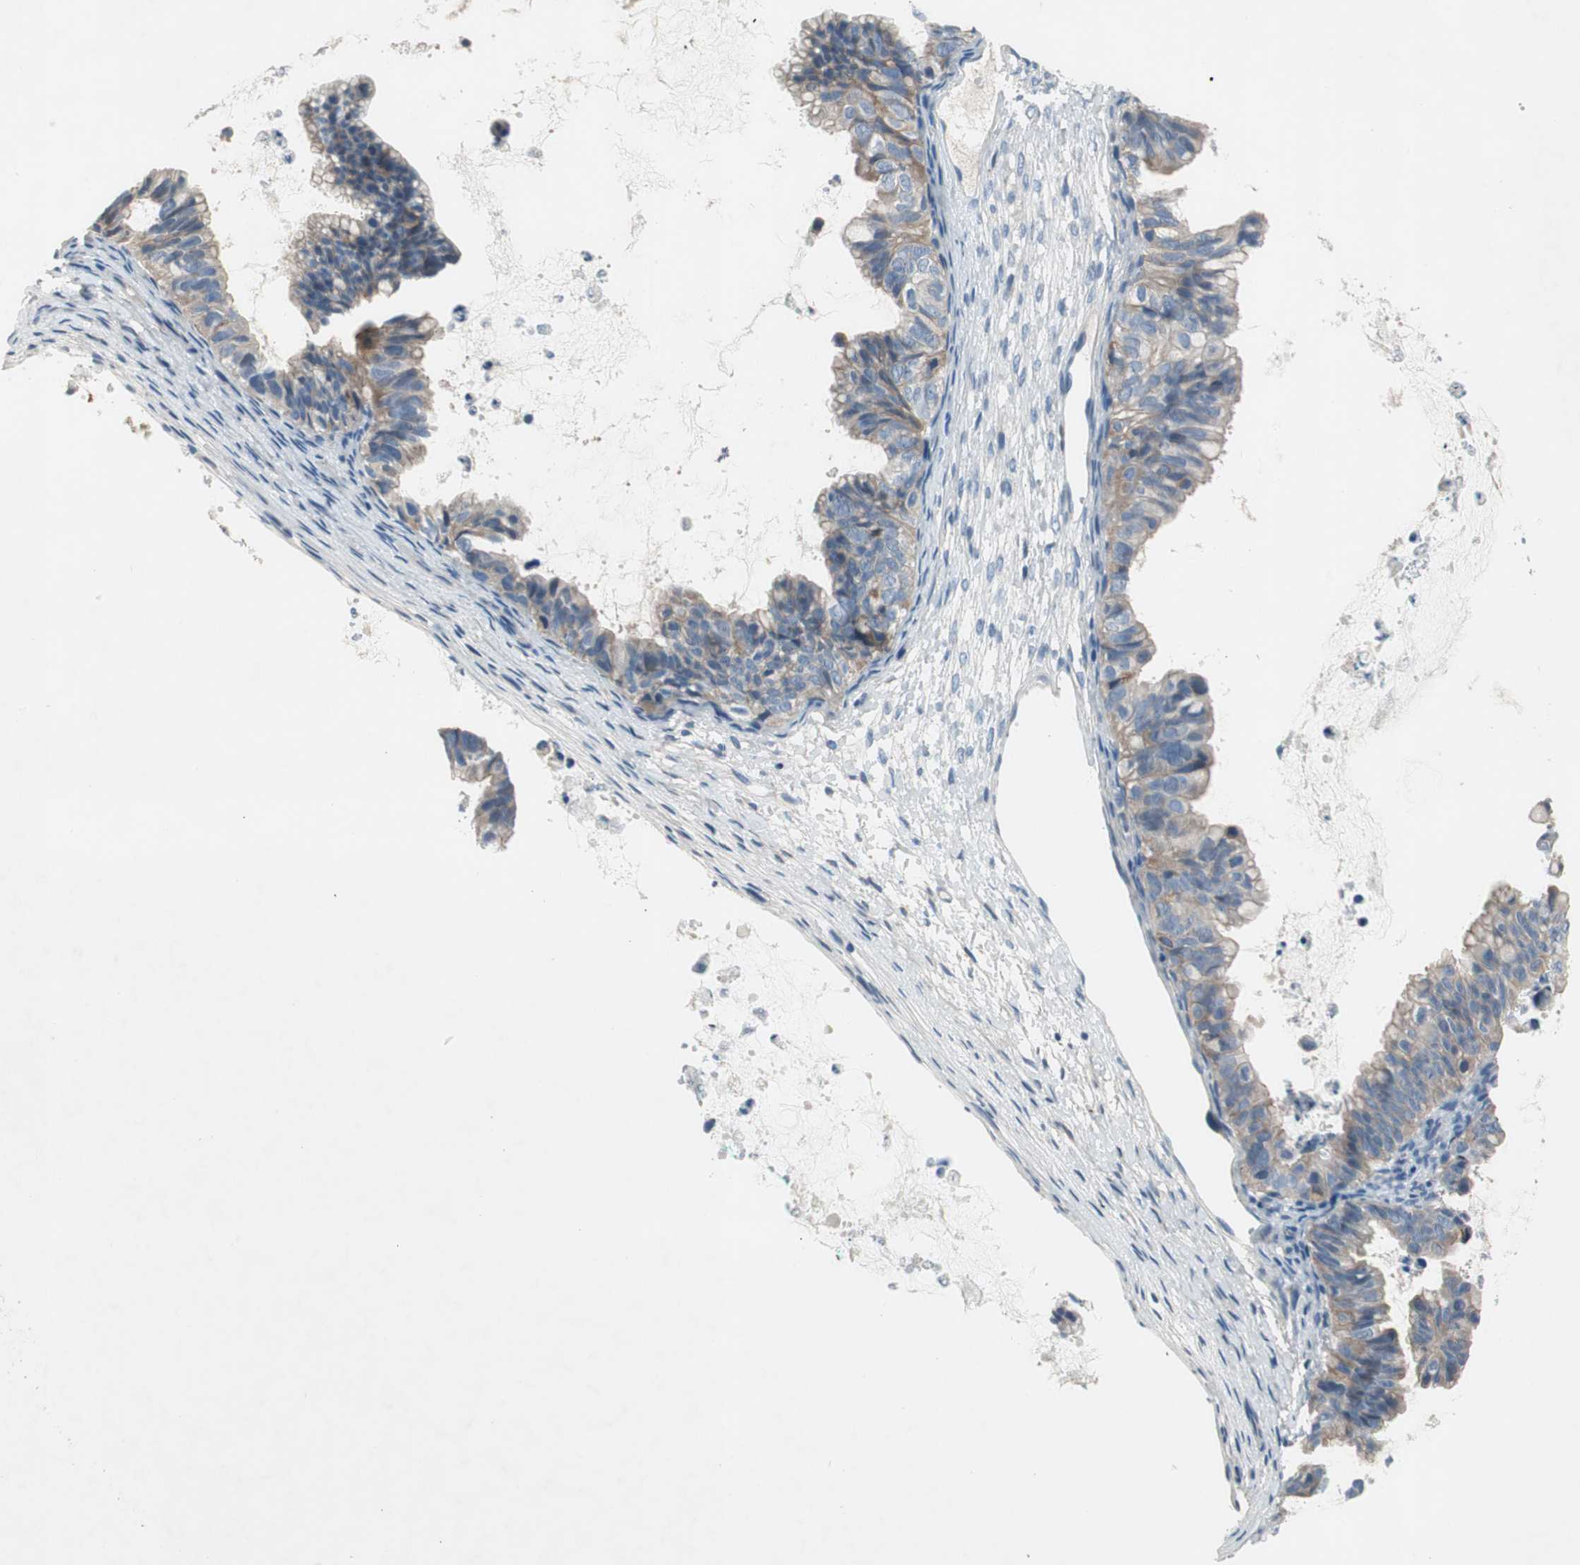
{"staining": {"intensity": "moderate", "quantity": "<25%", "location": "cytoplasmic/membranous"}, "tissue": "ovarian cancer", "cell_type": "Tumor cells", "image_type": "cancer", "snomed": [{"axis": "morphology", "description": "Cystadenocarcinoma, mucinous, NOS"}, {"axis": "topography", "description": "Ovary"}], "caption": "Protein analysis of ovarian mucinous cystadenocarcinoma tissue displays moderate cytoplasmic/membranous positivity in about <25% of tumor cells.", "gene": "PRRG4", "patient": {"sex": "female", "age": 36}}